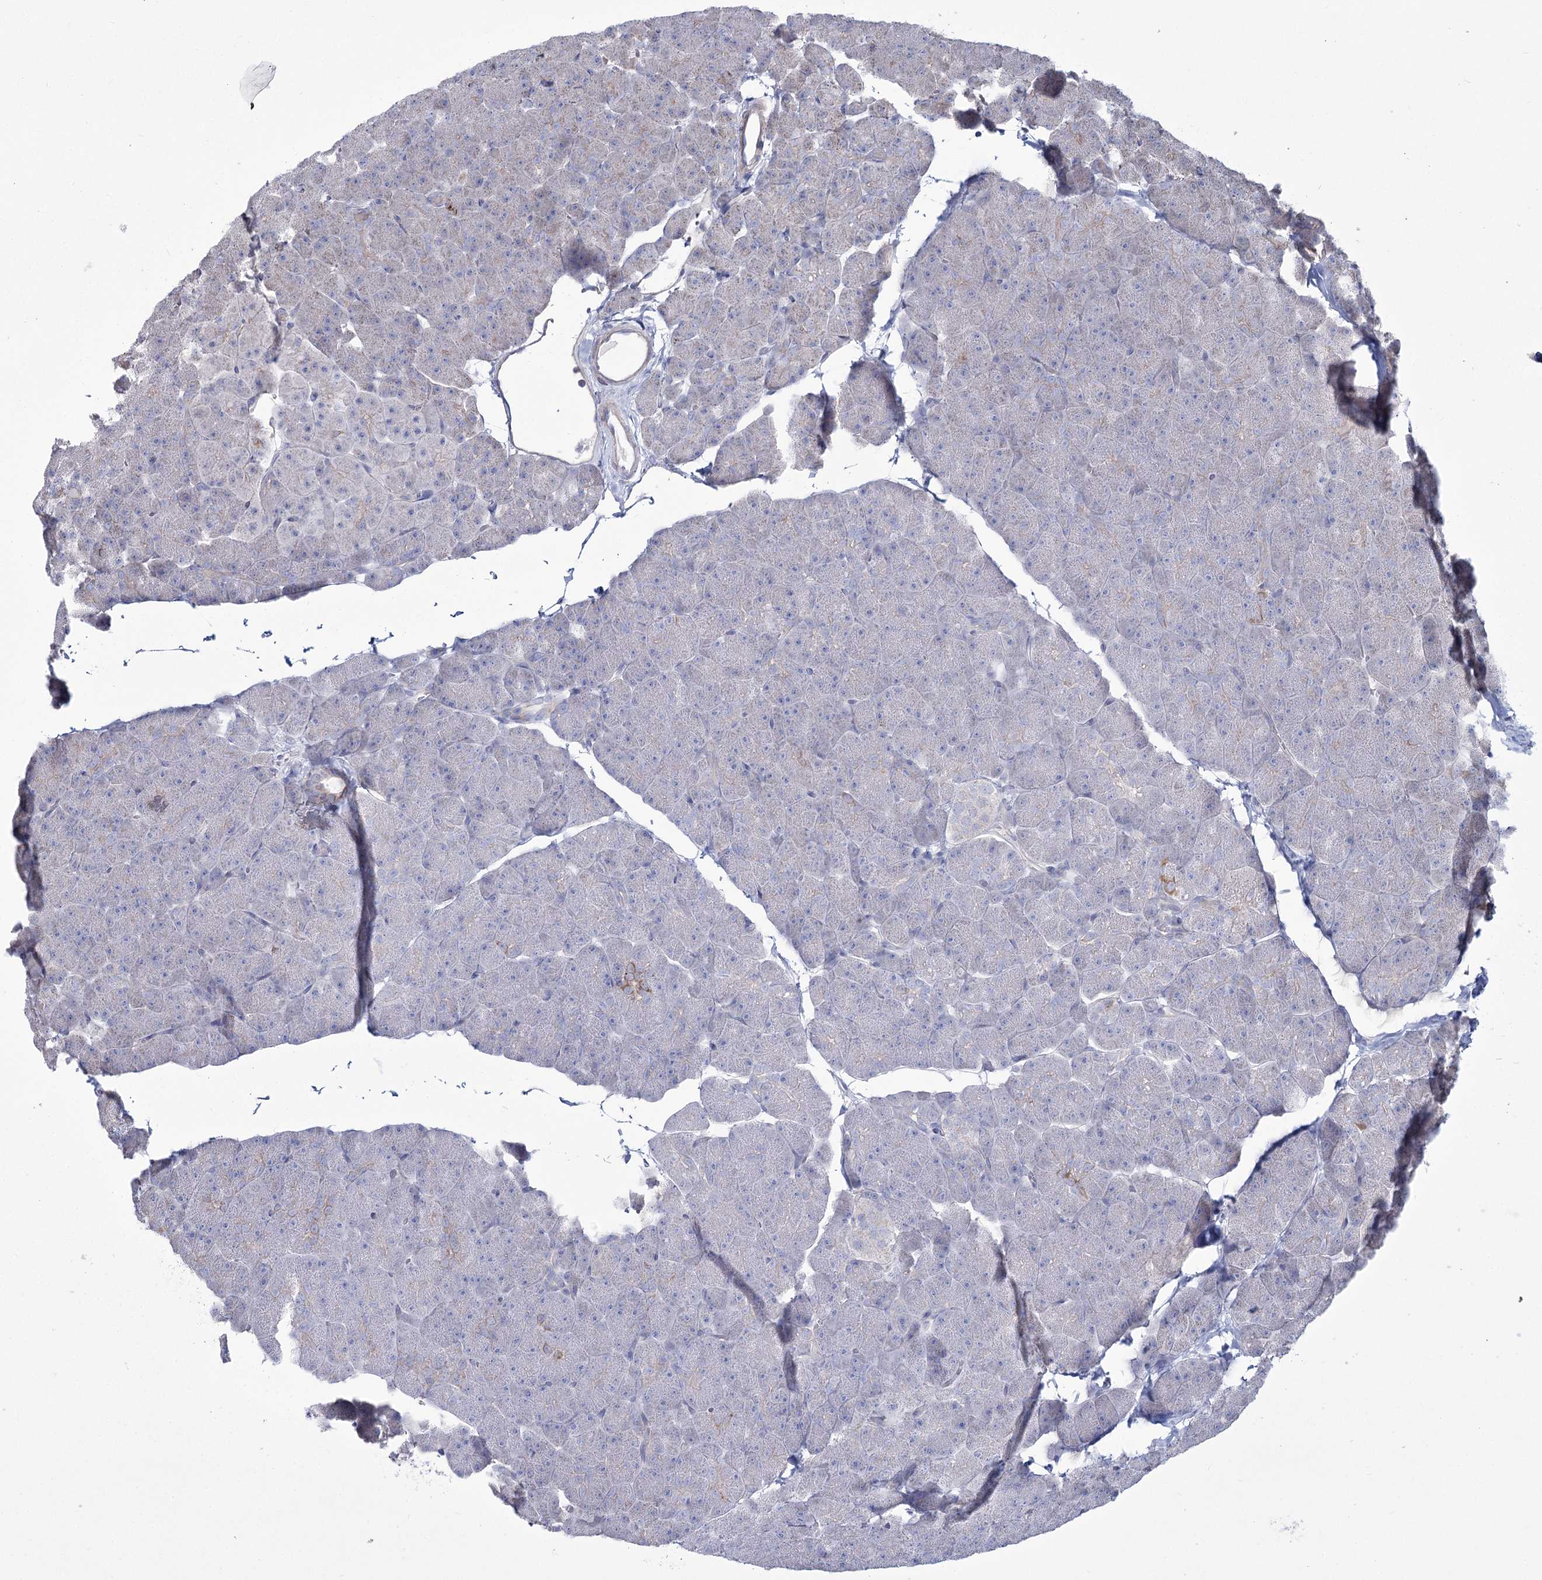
{"staining": {"intensity": "strong", "quantity": "<25%", "location": "cytoplasmic/membranous"}, "tissue": "pancreas", "cell_type": "Exocrine glandular cells", "image_type": "normal", "snomed": [{"axis": "morphology", "description": "Normal tissue, NOS"}, {"axis": "topography", "description": "Pancreas"}], "caption": "Pancreas stained with IHC displays strong cytoplasmic/membranous expression in approximately <25% of exocrine glandular cells.", "gene": "ME3", "patient": {"sex": "male", "age": 36}}